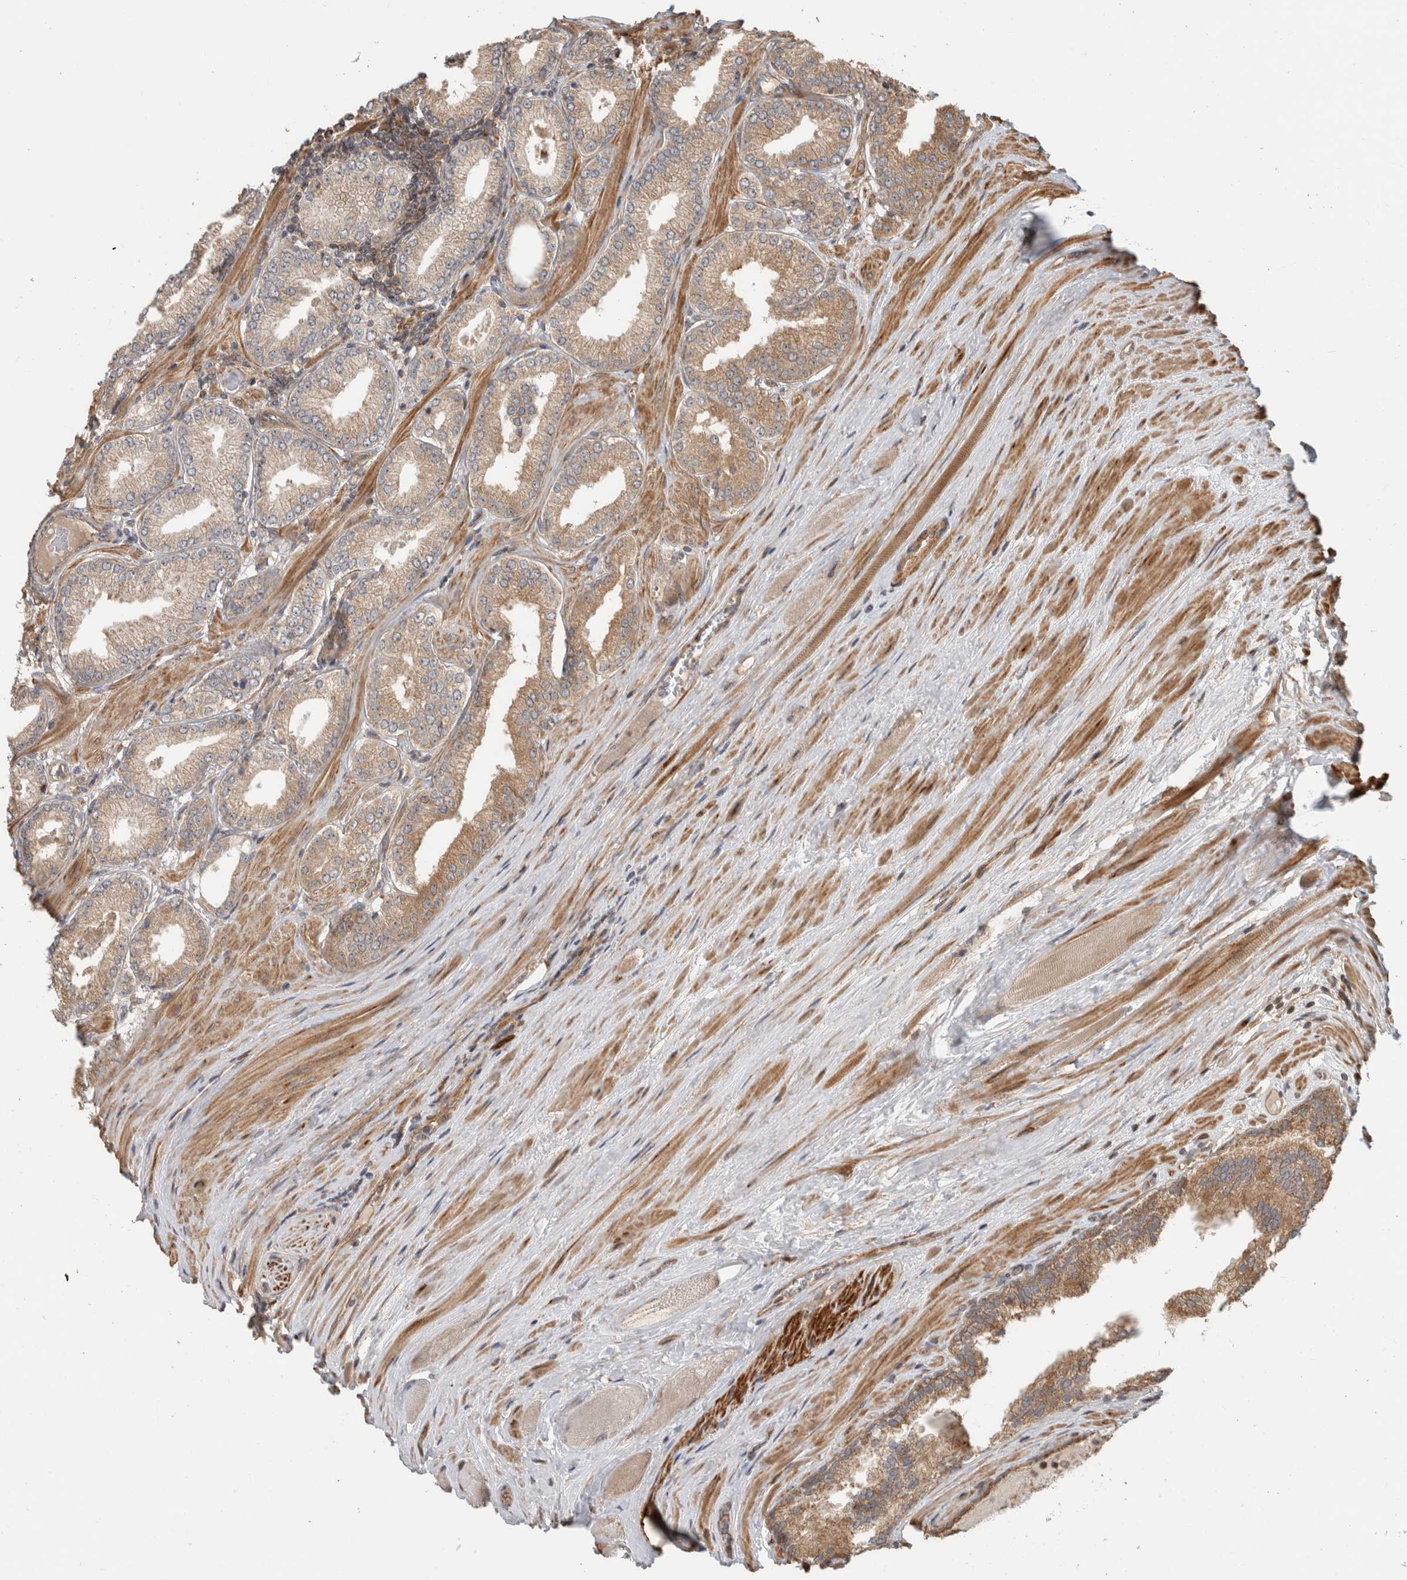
{"staining": {"intensity": "weak", "quantity": ">75%", "location": "cytoplasmic/membranous"}, "tissue": "prostate cancer", "cell_type": "Tumor cells", "image_type": "cancer", "snomed": [{"axis": "morphology", "description": "Adenocarcinoma, Low grade"}, {"axis": "topography", "description": "Prostate"}], "caption": "IHC (DAB) staining of prostate cancer exhibits weak cytoplasmic/membranous protein positivity in about >75% of tumor cells. (brown staining indicates protein expression, while blue staining denotes nuclei).", "gene": "PCDHB15", "patient": {"sex": "male", "age": 62}}